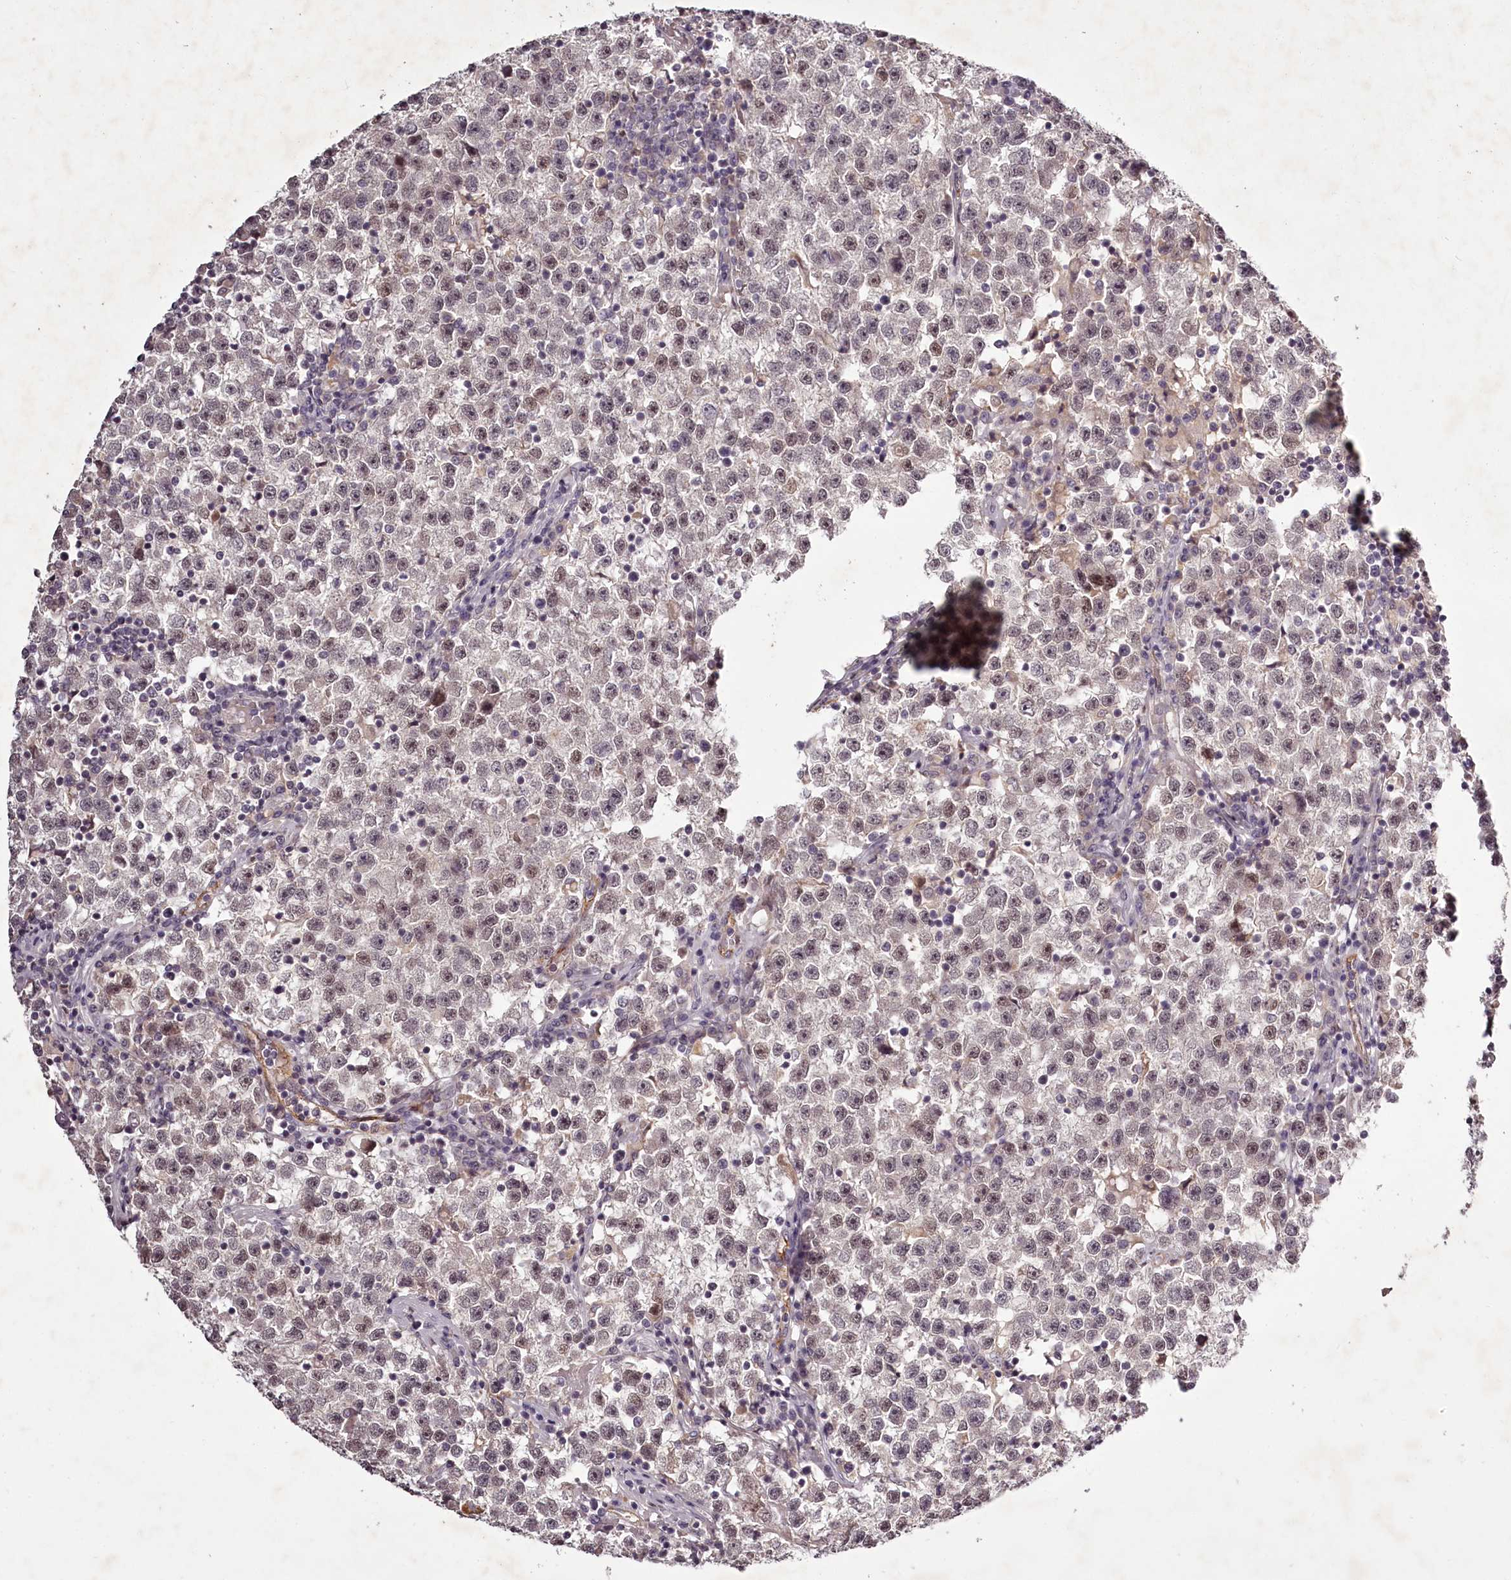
{"staining": {"intensity": "weak", "quantity": "<25%", "location": "nuclear"}, "tissue": "testis cancer", "cell_type": "Tumor cells", "image_type": "cancer", "snomed": [{"axis": "morphology", "description": "Seminoma, NOS"}, {"axis": "topography", "description": "Testis"}], "caption": "Immunohistochemistry (IHC) photomicrograph of testis cancer (seminoma) stained for a protein (brown), which displays no expression in tumor cells.", "gene": "RBMXL2", "patient": {"sex": "male", "age": 22}}